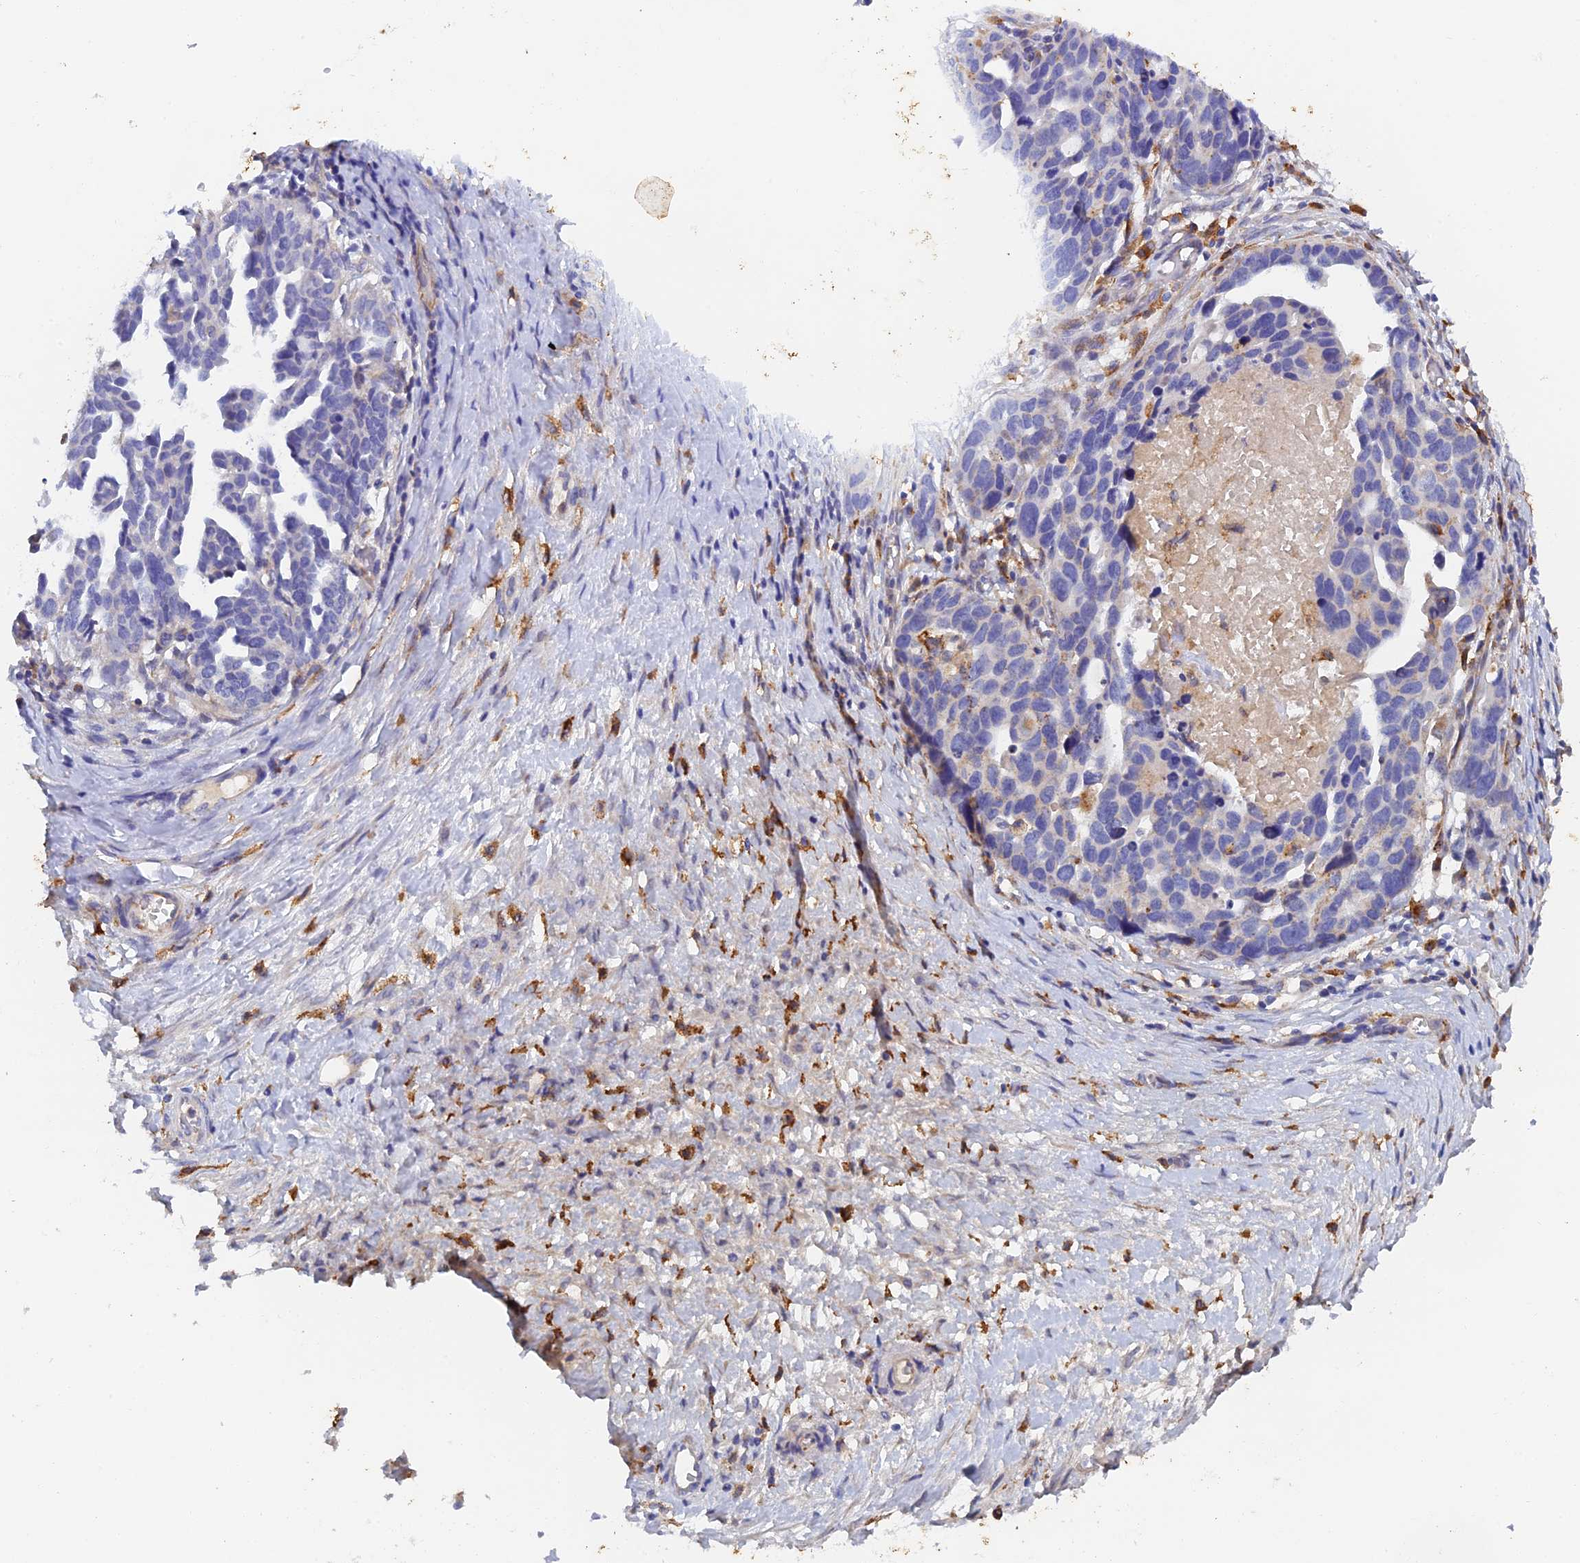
{"staining": {"intensity": "negative", "quantity": "none", "location": "none"}, "tissue": "ovarian cancer", "cell_type": "Tumor cells", "image_type": "cancer", "snomed": [{"axis": "morphology", "description": "Cystadenocarcinoma, serous, NOS"}, {"axis": "topography", "description": "Ovary"}], "caption": "Tumor cells are negative for protein expression in human ovarian cancer.", "gene": "RPGRIP1L", "patient": {"sex": "female", "age": 54}}